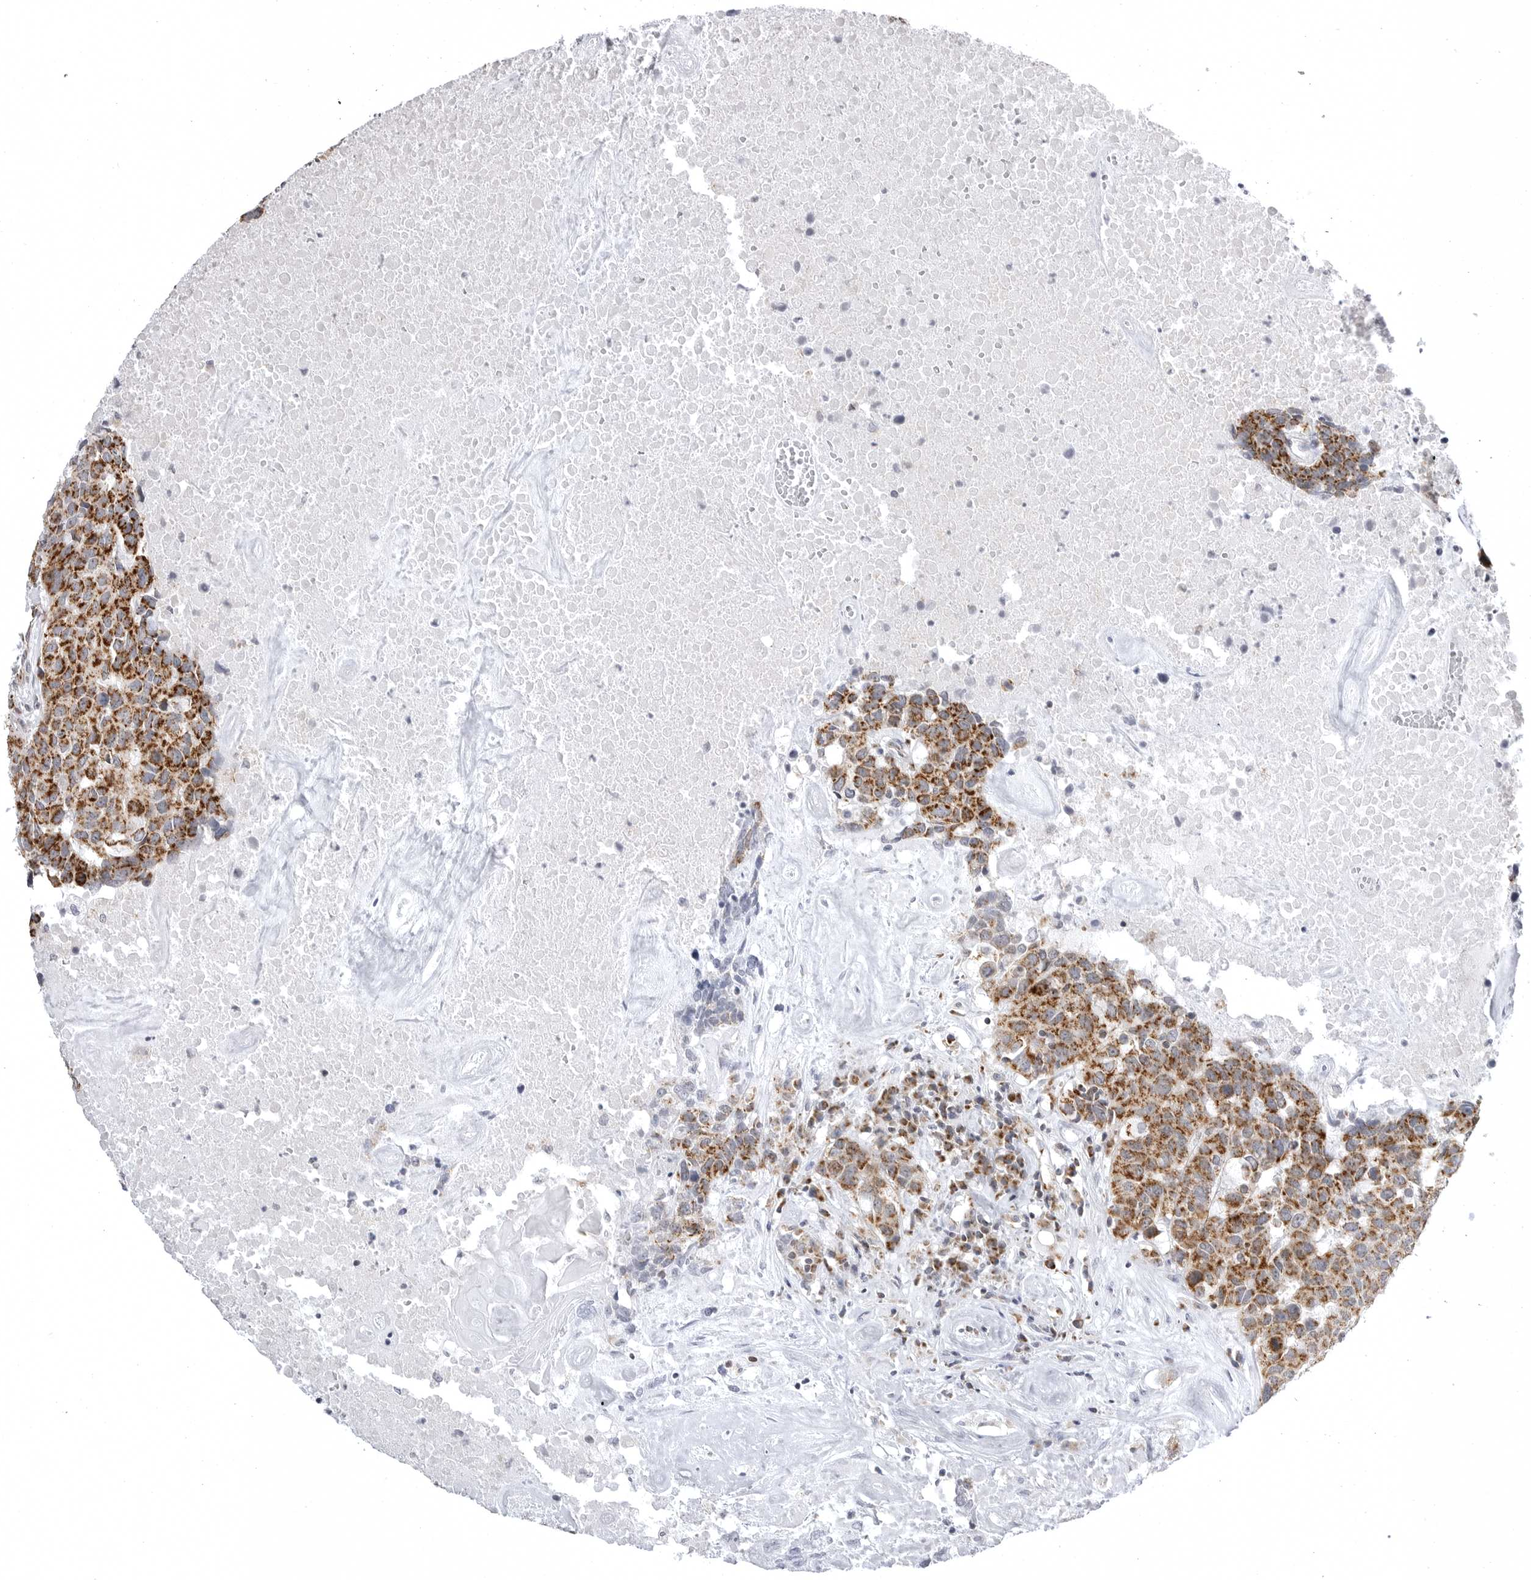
{"staining": {"intensity": "strong", "quantity": ">75%", "location": "cytoplasmic/membranous"}, "tissue": "head and neck cancer", "cell_type": "Tumor cells", "image_type": "cancer", "snomed": [{"axis": "morphology", "description": "Squamous cell carcinoma, NOS"}, {"axis": "topography", "description": "Head-Neck"}], "caption": "Immunohistochemistry (DAB (3,3'-diaminobenzidine)) staining of human head and neck squamous cell carcinoma demonstrates strong cytoplasmic/membranous protein expression in about >75% of tumor cells.", "gene": "TUFM", "patient": {"sex": "male", "age": 66}}